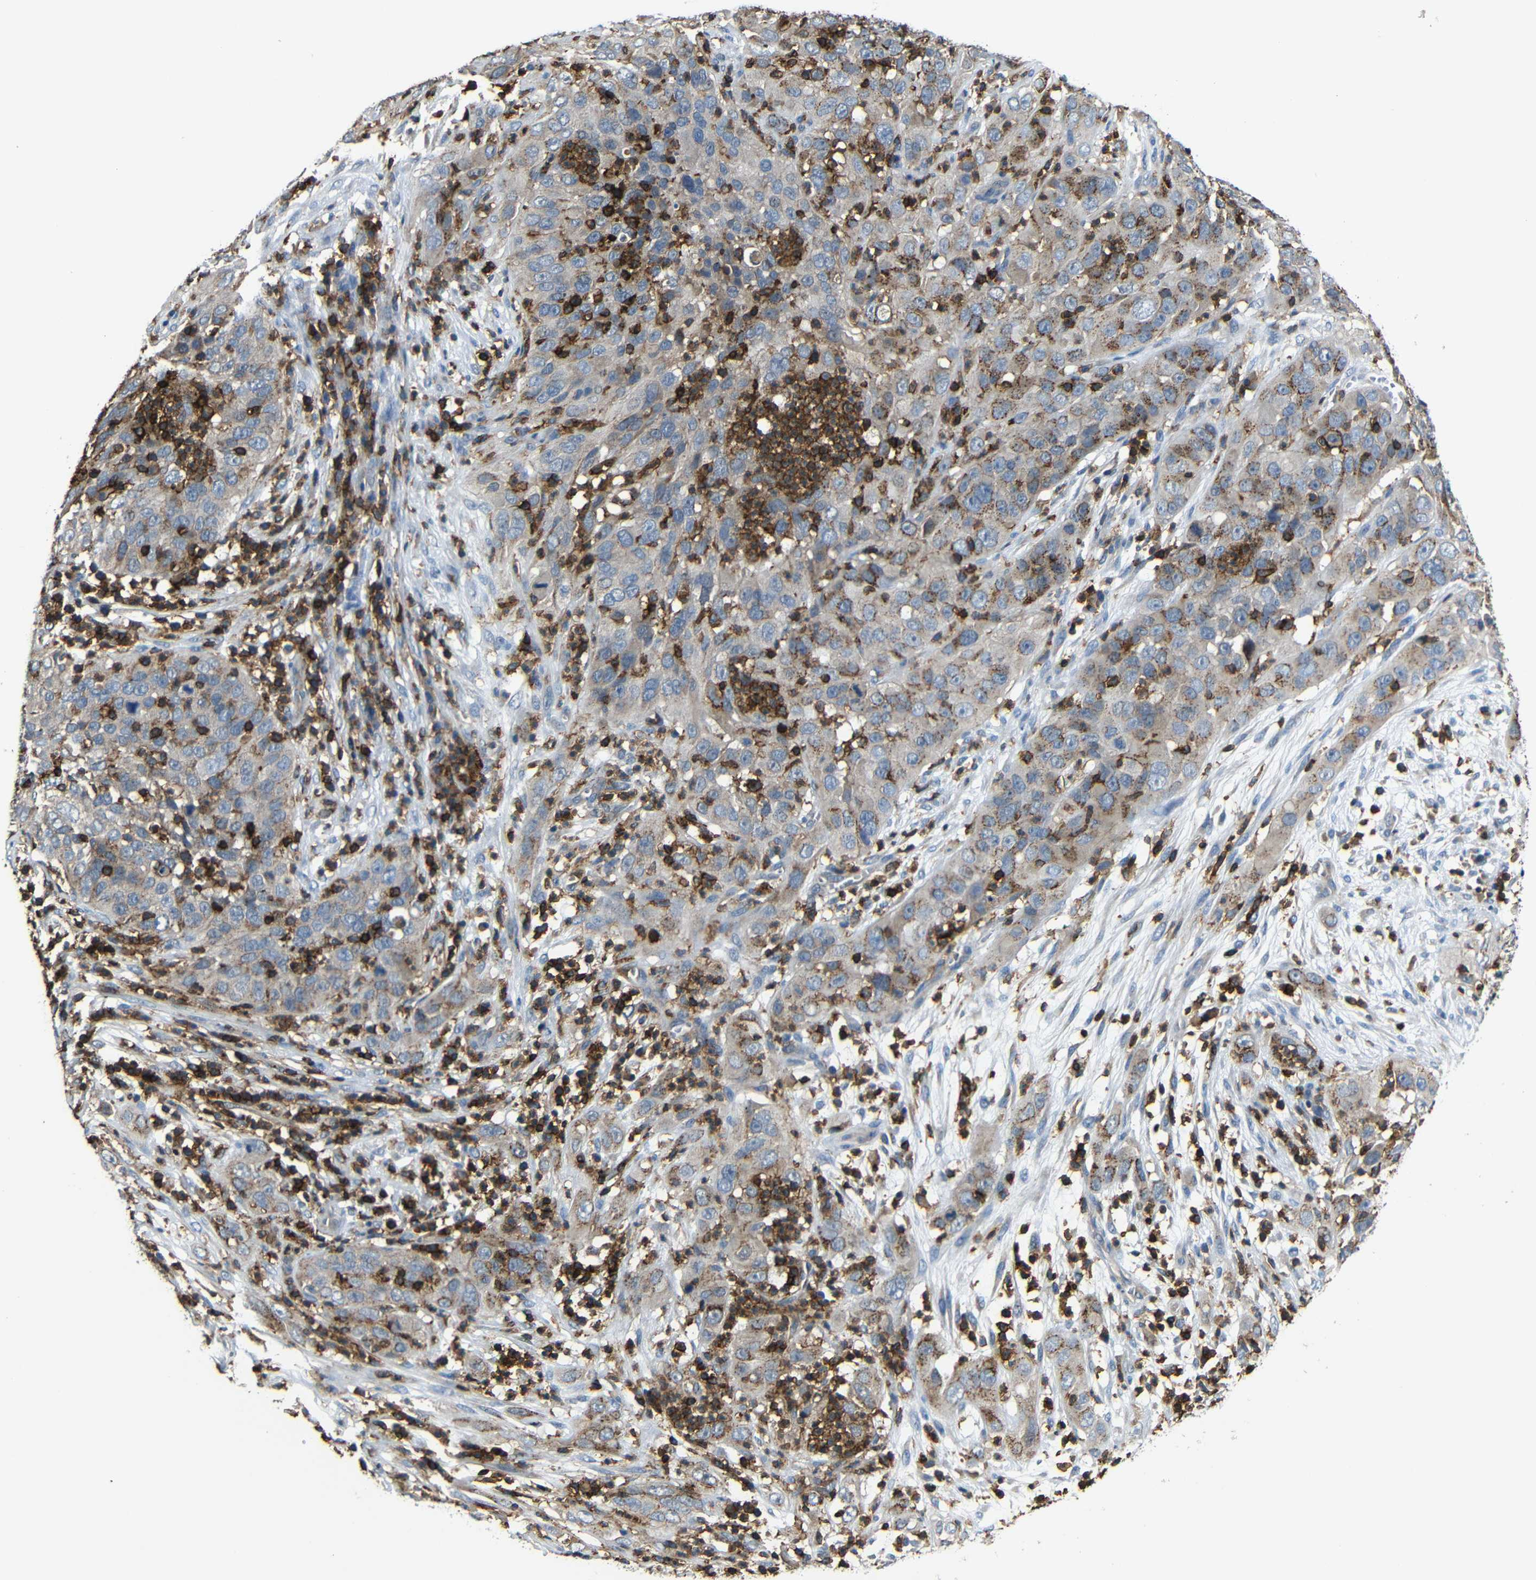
{"staining": {"intensity": "weak", "quantity": ">75%", "location": "cytoplasmic/membranous"}, "tissue": "cervical cancer", "cell_type": "Tumor cells", "image_type": "cancer", "snomed": [{"axis": "morphology", "description": "Squamous cell carcinoma, NOS"}, {"axis": "topography", "description": "Cervix"}], "caption": "The immunohistochemical stain shows weak cytoplasmic/membranous staining in tumor cells of cervical squamous cell carcinoma tissue.", "gene": "P2RY12", "patient": {"sex": "female", "age": 32}}